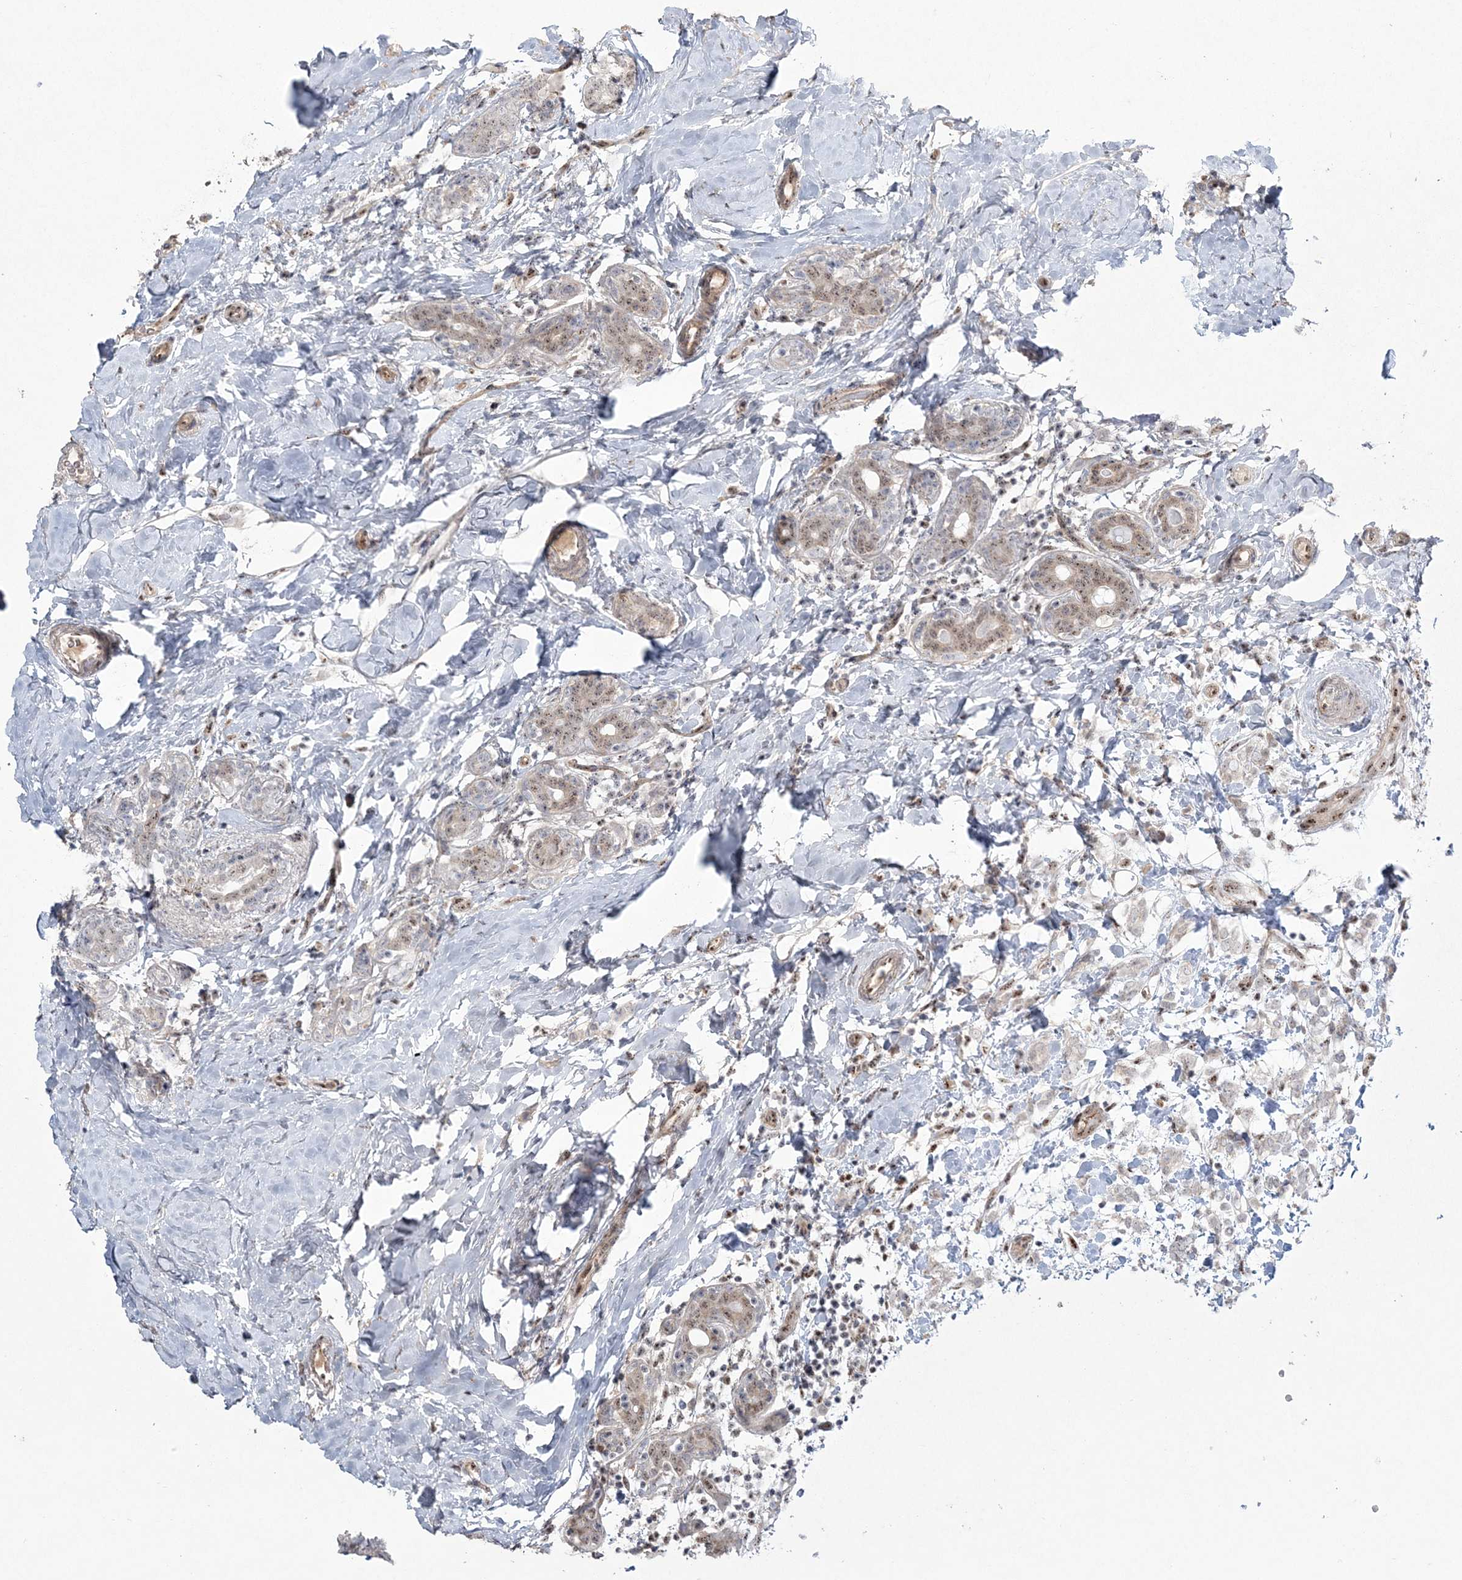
{"staining": {"intensity": "negative", "quantity": "none", "location": "none"}, "tissue": "breast cancer", "cell_type": "Tumor cells", "image_type": "cancer", "snomed": [{"axis": "morphology", "description": "Normal tissue, NOS"}, {"axis": "morphology", "description": "Lobular carcinoma"}, {"axis": "topography", "description": "Breast"}], "caption": "DAB (3,3'-diaminobenzidine) immunohistochemical staining of human breast lobular carcinoma exhibits no significant positivity in tumor cells.", "gene": "RBM17", "patient": {"sex": "female", "age": 47}}